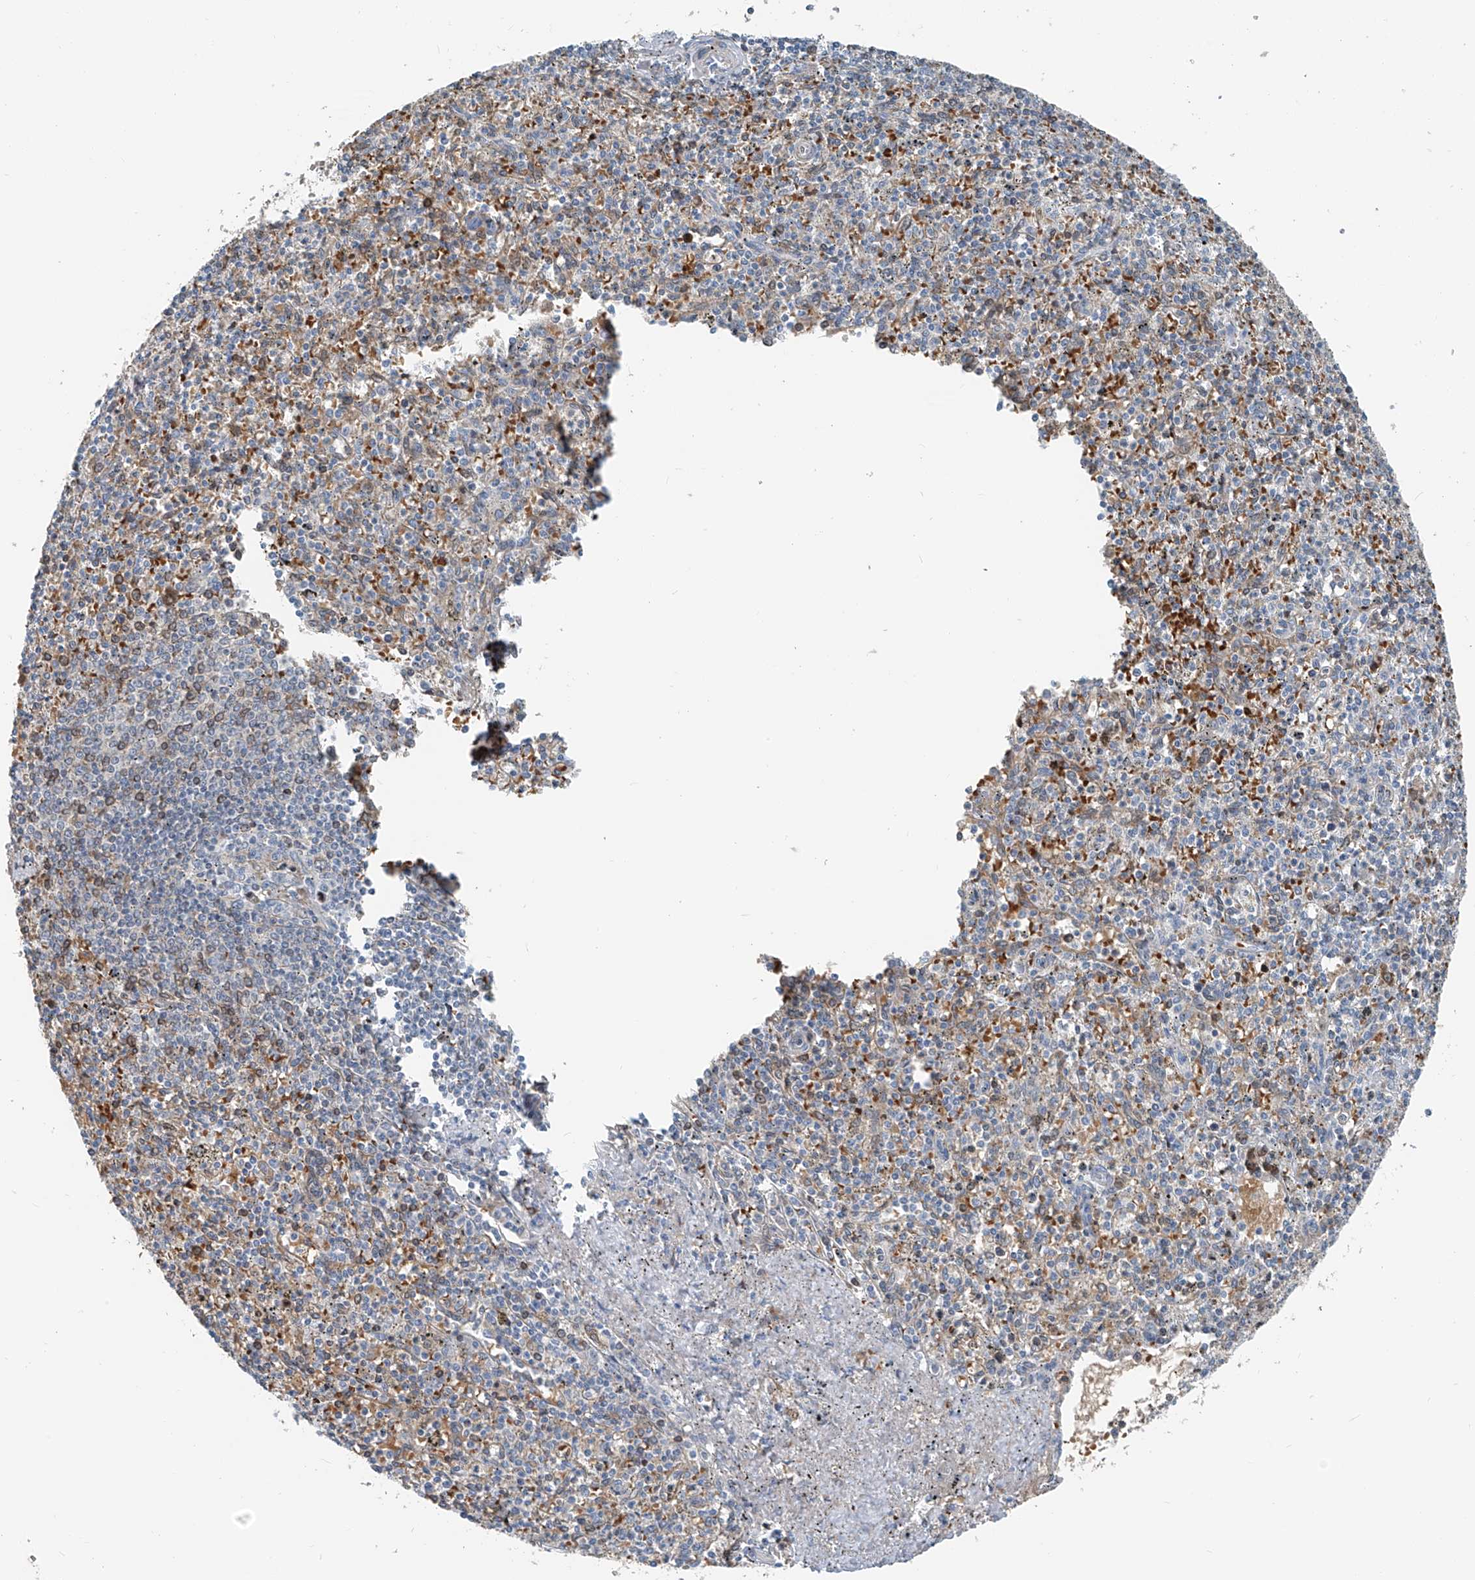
{"staining": {"intensity": "negative", "quantity": "none", "location": "none"}, "tissue": "spleen", "cell_type": "Cells in red pulp", "image_type": "normal", "snomed": [{"axis": "morphology", "description": "Normal tissue, NOS"}, {"axis": "topography", "description": "Spleen"}], "caption": "Immunohistochemistry (IHC) of benign spleen demonstrates no expression in cells in red pulp.", "gene": "FGD2", "patient": {"sex": "male", "age": 72}}